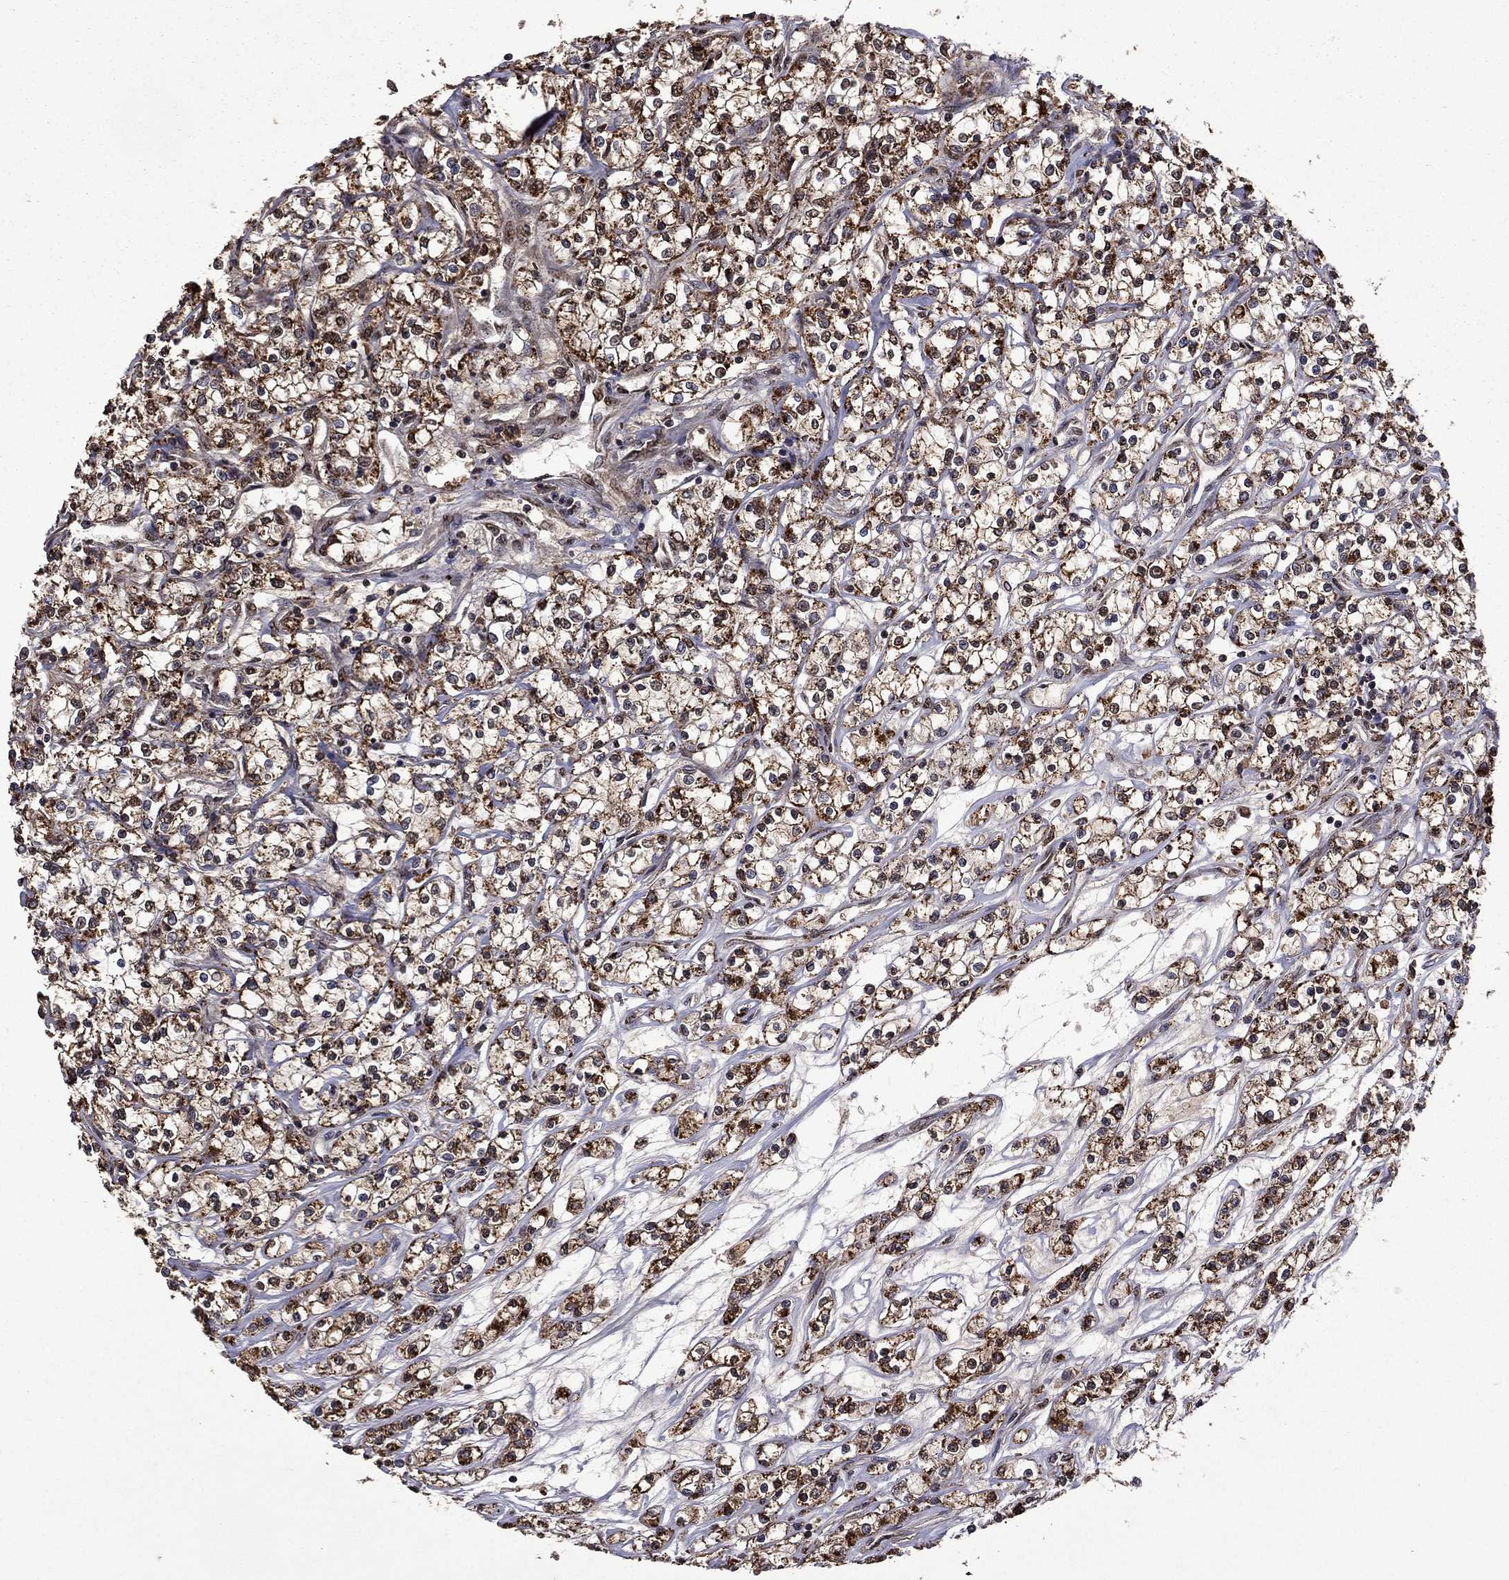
{"staining": {"intensity": "strong", "quantity": "25%-75%", "location": "cytoplasmic/membranous"}, "tissue": "renal cancer", "cell_type": "Tumor cells", "image_type": "cancer", "snomed": [{"axis": "morphology", "description": "Adenocarcinoma, NOS"}, {"axis": "topography", "description": "Kidney"}], "caption": "A brown stain highlights strong cytoplasmic/membranous positivity of a protein in renal adenocarcinoma tumor cells.", "gene": "ITM2B", "patient": {"sex": "female", "age": 59}}